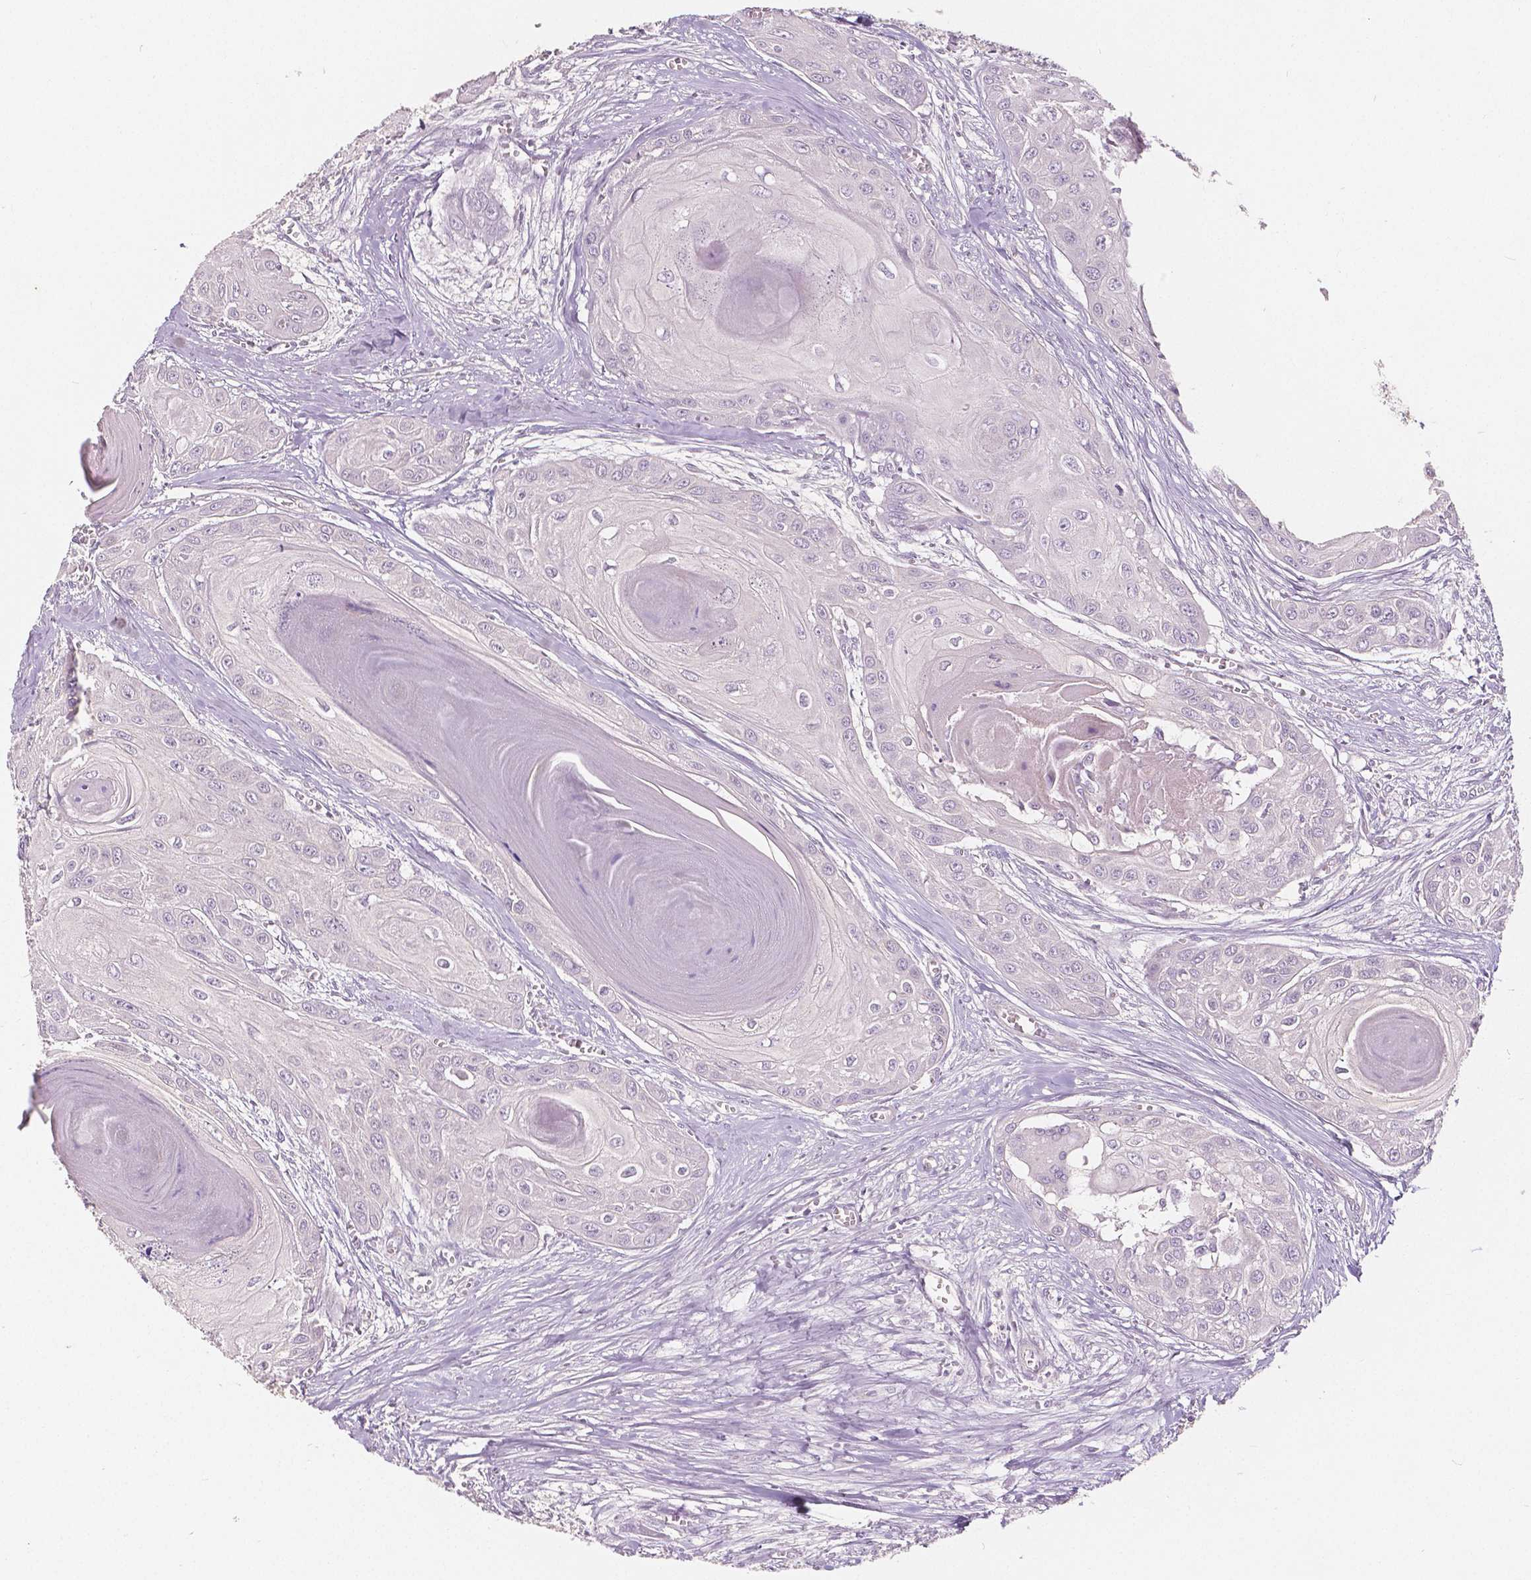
{"staining": {"intensity": "negative", "quantity": "none", "location": "none"}, "tissue": "head and neck cancer", "cell_type": "Tumor cells", "image_type": "cancer", "snomed": [{"axis": "morphology", "description": "Squamous cell carcinoma, NOS"}, {"axis": "topography", "description": "Oral tissue"}, {"axis": "topography", "description": "Head-Neck"}], "caption": "This is an immunohistochemistry (IHC) histopathology image of head and neck squamous cell carcinoma. There is no staining in tumor cells.", "gene": "NAPRT", "patient": {"sex": "male", "age": 71}}